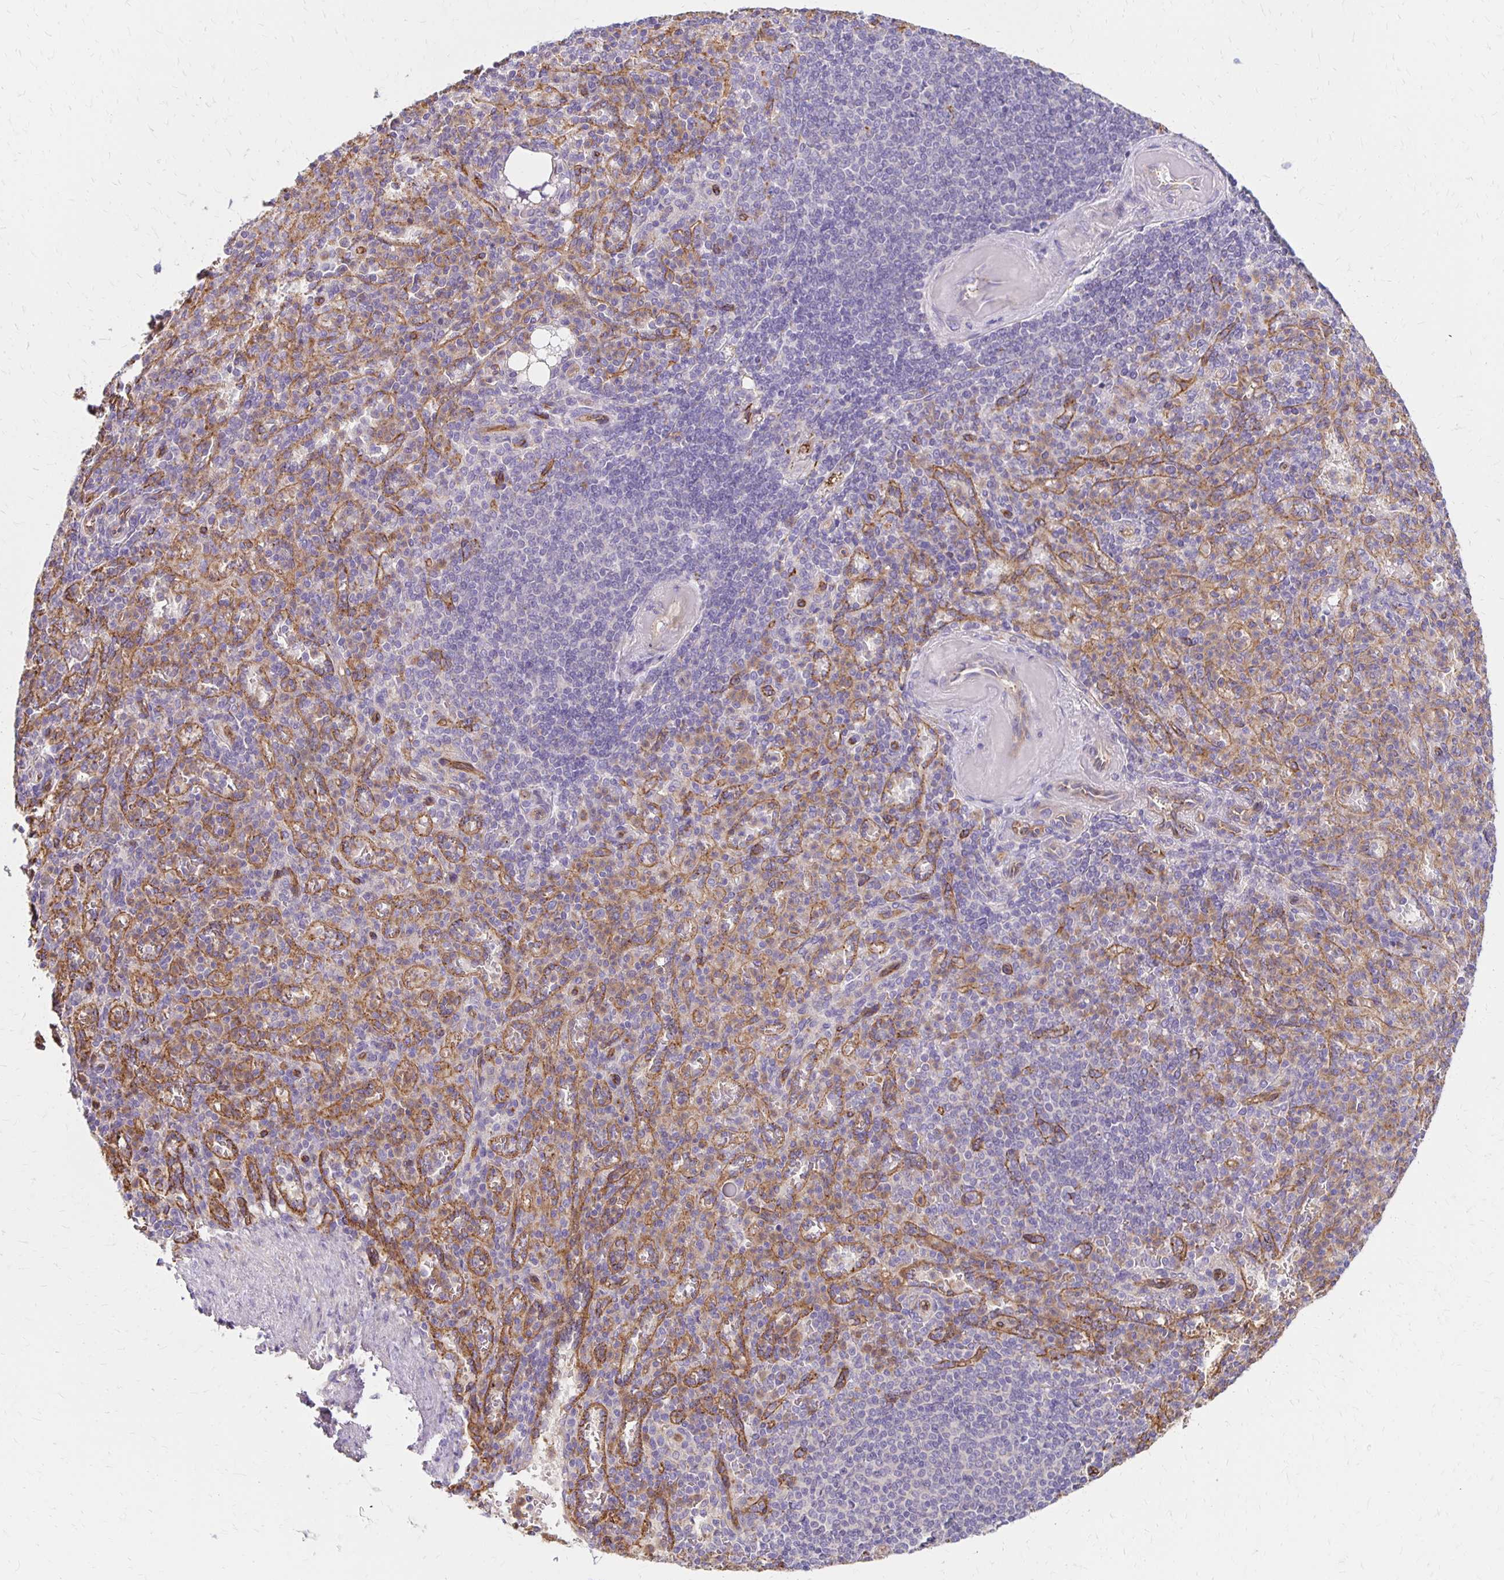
{"staining": {"intensity": "moderate", "quantity": "<25%", "location": "cytoplasmic/membranous"}, "tissue": "spleen", "cell_type": "Cells in red pulp", "image_type": "normal", "snomed": [{"axis": "morphology", "description": "Normal tissue, NOS"}, {"axis": "topography", "description": "Spleen"}], "caption": "This histopathology image reveals immunohistochemistry (IHC) staining of benign spleen, with low moderate cytoplasmic/membranous expression in about <25% of cells in red pulp.", "gene": "TTYH1", "patient": {"sex": "female", "age": 74}}